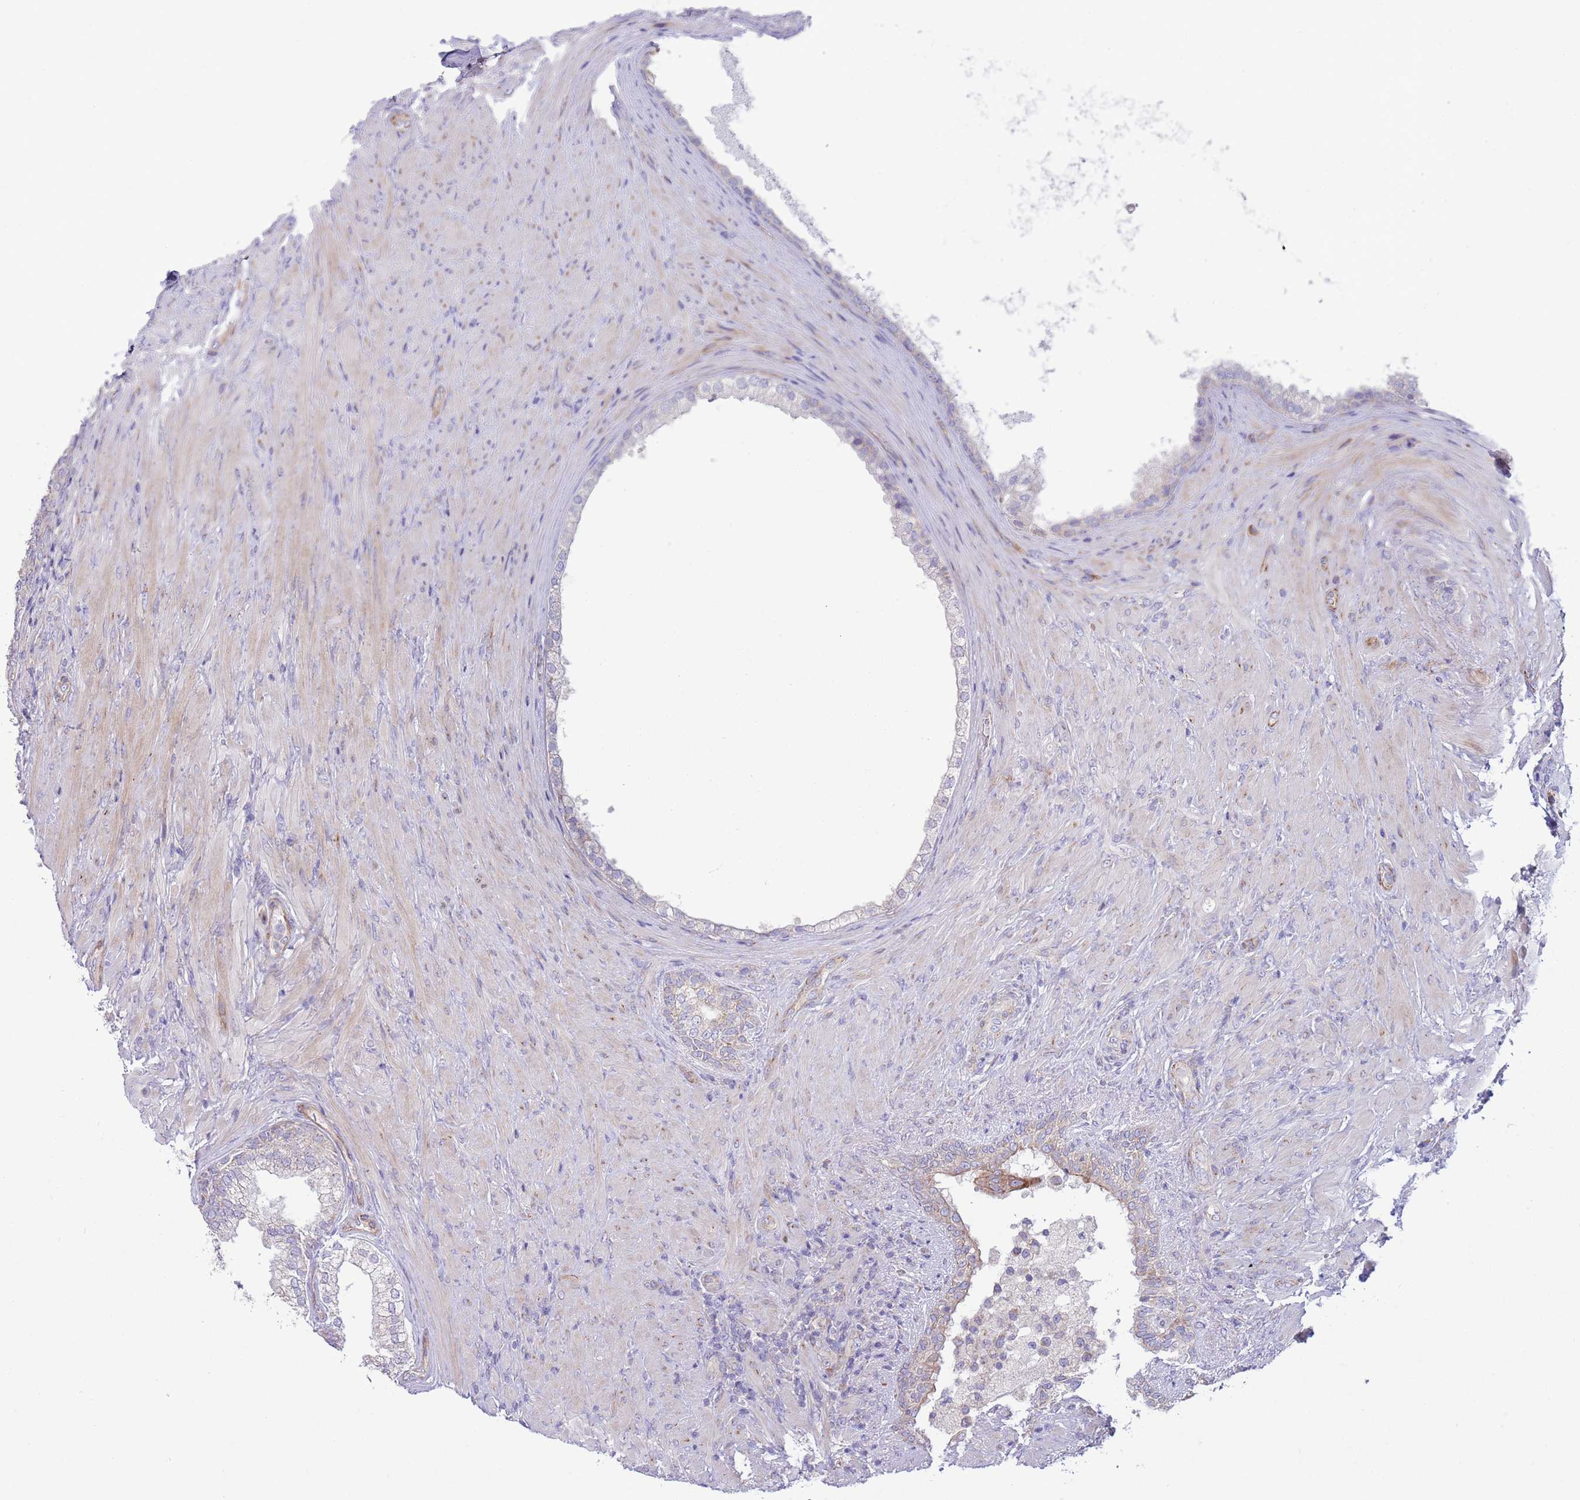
{"staining": {"intensity": "weak", "quantity": "25%-75%", "location": "cytoplasmic/membranous"}, "tissue": "prostate", "cell_type": "Glandular cells", "image_type": "normal", "snomed": [{"axis": "morphology", "description": "Normal tissue, NOS"}, {"axis": "topography", "description": "Prostate"}], "caption": "Unremarkable prostate reveals weak cytoplasmic/membranous staining in about 25%-75% of glandular cells, visualized by immunohistochemistry.", "gene": "TOMM5", "patient": {"sex": "male", "age": 76}}